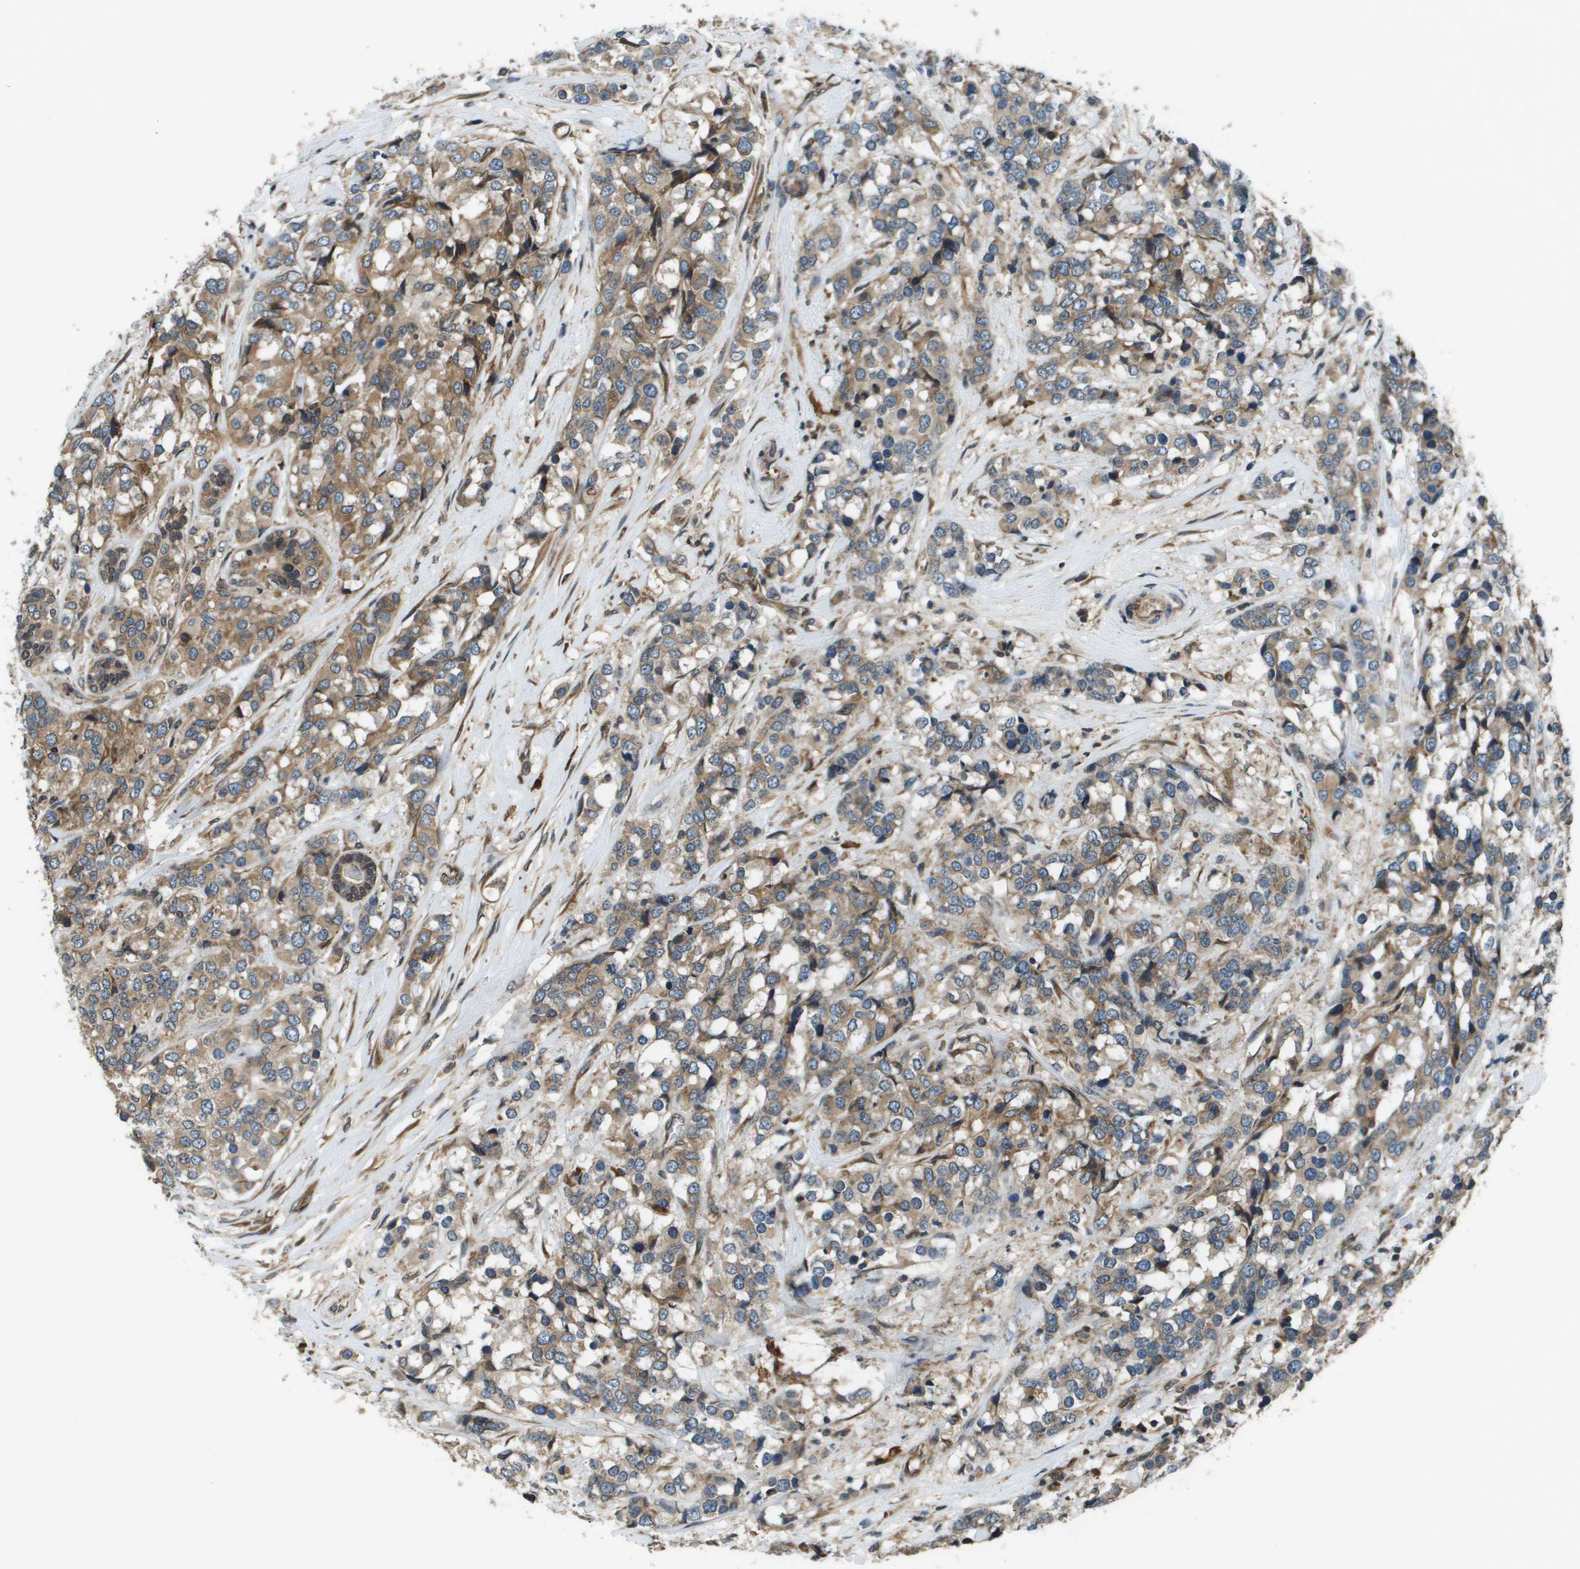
{"staining": {"intensity": "moderate", "quantity": ">75%", "location": "cytoplasmic/membranous"}, "tissue": "breast cancer", "cell_type": "Tumor cells", "image_type": "cancer", "snomed": [{"axis": "morphology", "description": "Lobular carcinoma"}, {"axis": "topography", "description": "Breast"}], "caption": "Lobular carcinoma (breast) stained for a protein shows moderate cytoplasmic/membranous positivity in tumor cells. The staining was performed using DAB to visualize the protein expression in brown, while the nuclei were stained in blue with hematoxylin (Magnification: 20x).", "gene": "SEC62", "patient": {"sex": "female", "age": 59}}